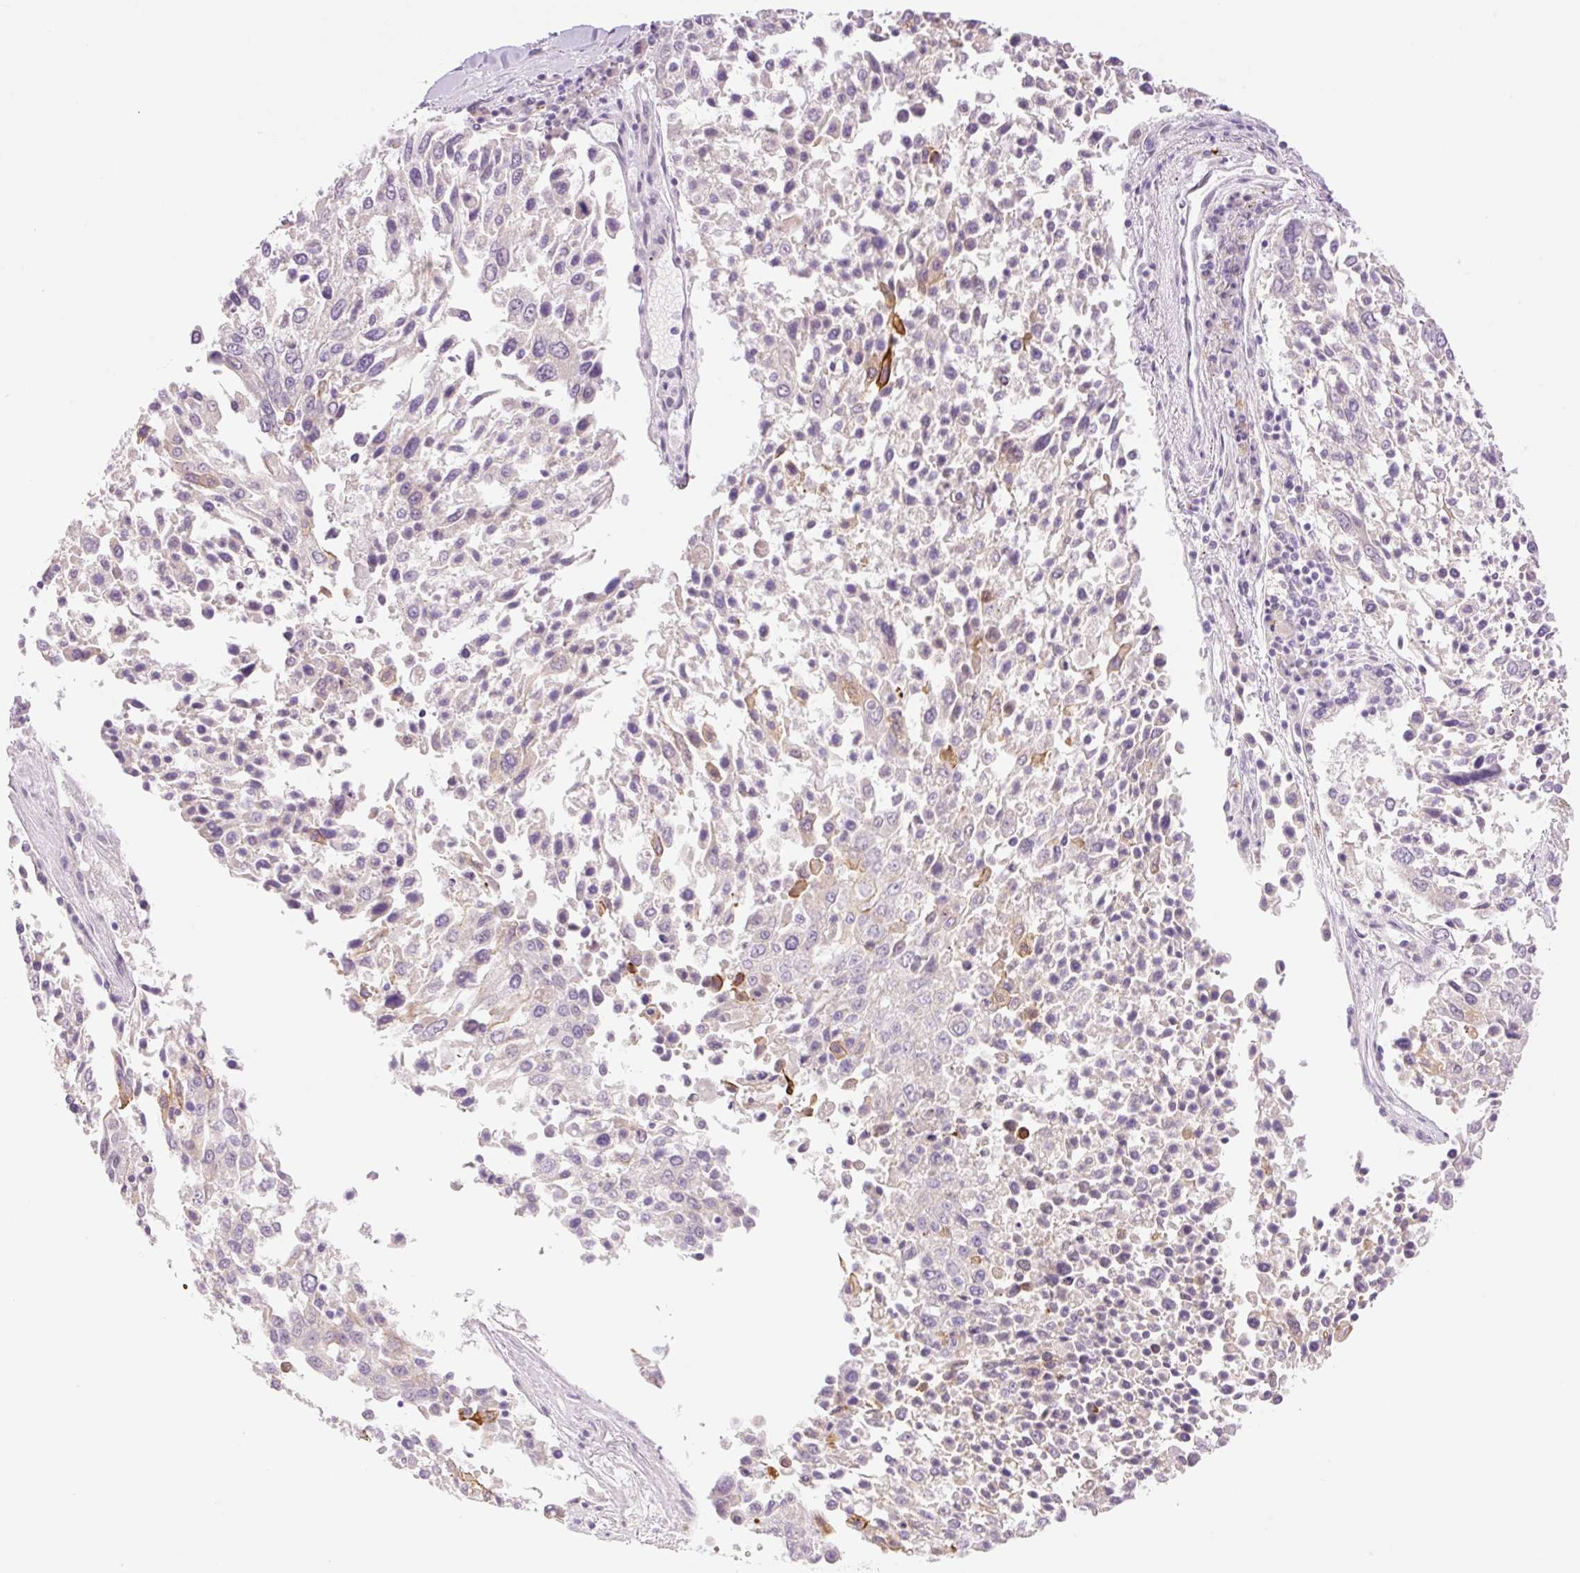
{"staining": {"intensity": "negative", "quantity": "none", "location": "none"}, "tissue": "lung cancer", "cell_type": "Tumor cells", "image_type": "cancer", "snomed": [{"axis": "morphology", "description": "Squamous cell carcinoma, NOS"}, {"axis": "topography", "description": "Lung"}], "caption": "This is a image of immunohistochemistry (IHC) staining of lung squamous cell carcinoma, which shows no positivity in tumor cells. (DAB immunohistochemistry visualized using brightfield microscopy, high magnification).", "gene": "SPRYD4", "patient": {"sex": "male", "age": 65}}